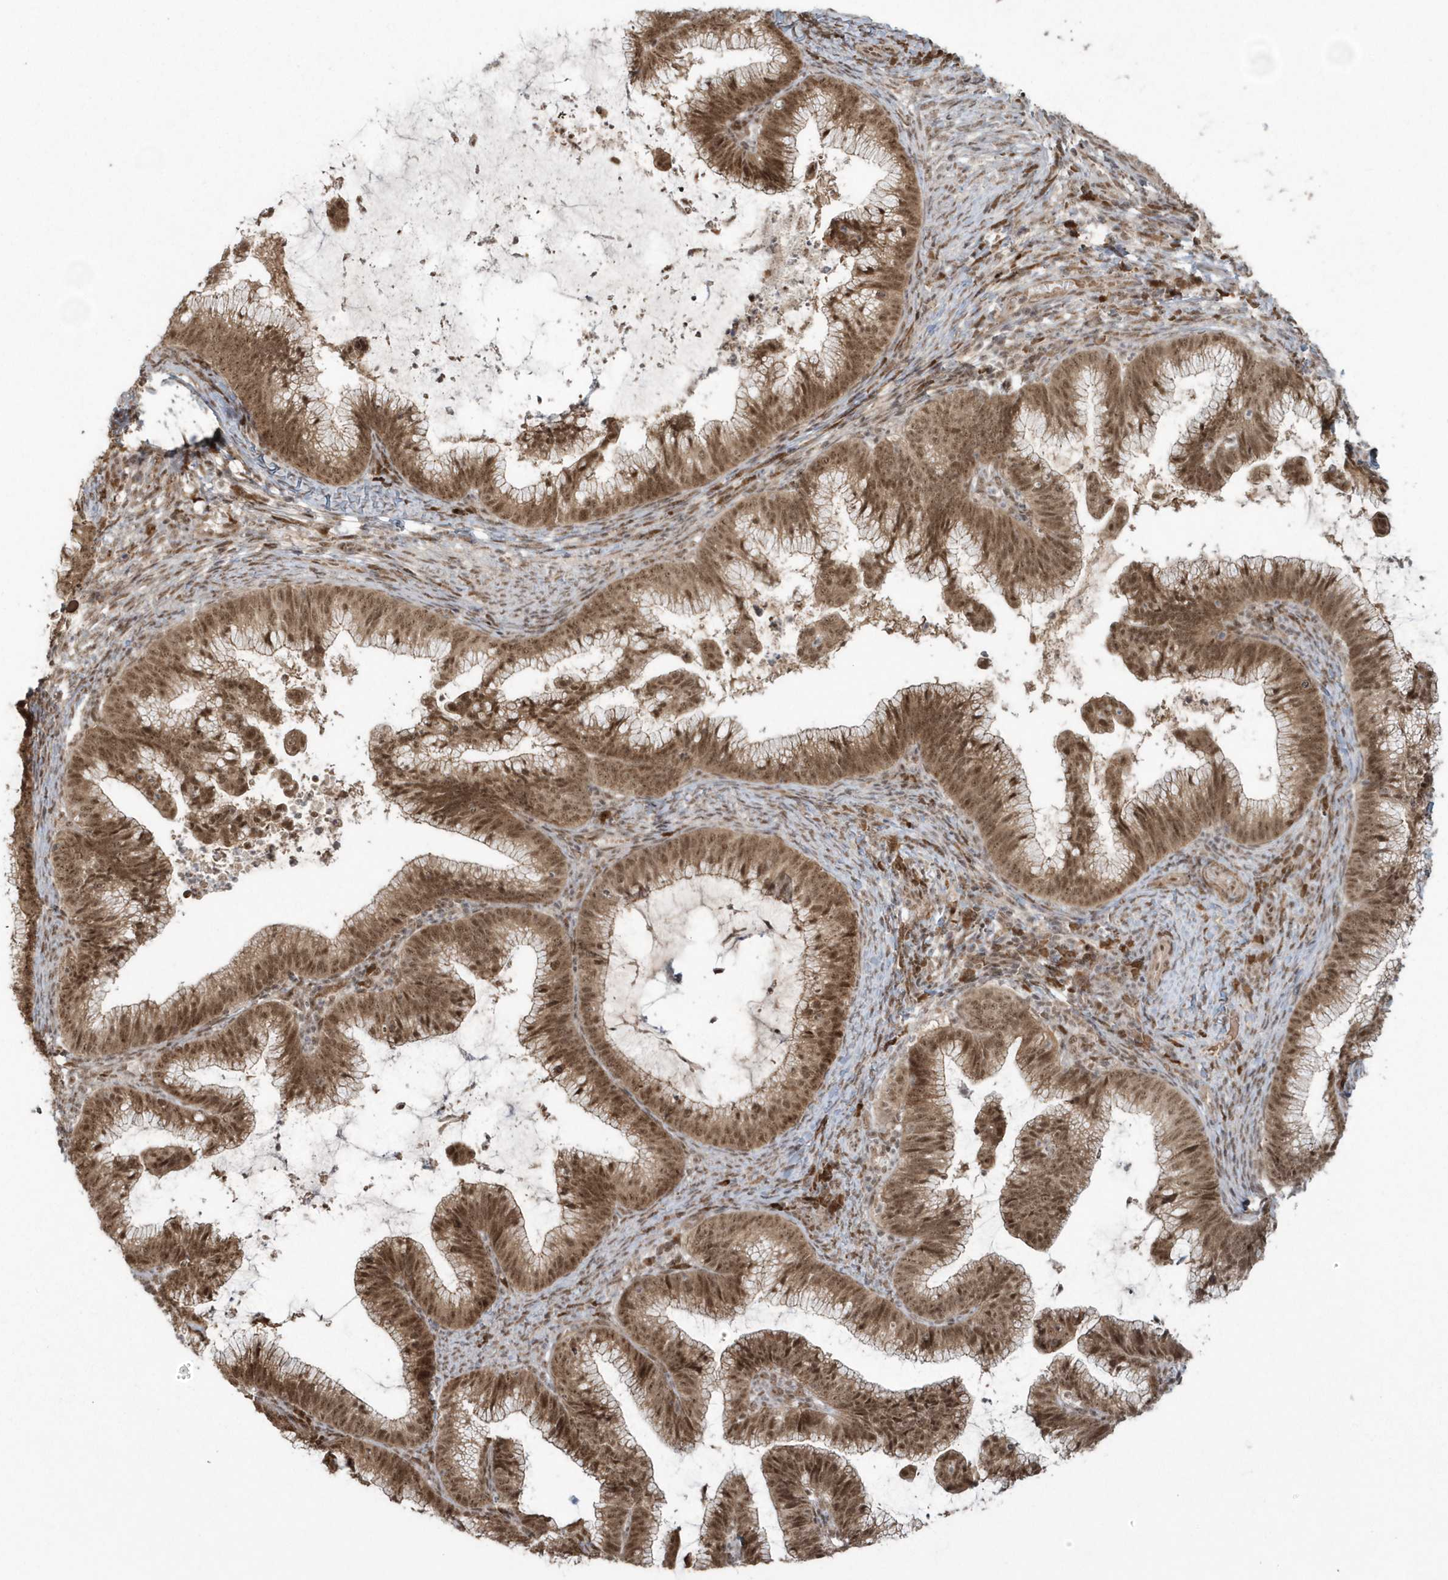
{"staining": {"intensity": "moderate", "quantity": ">75%", "location": "cytoplasmic/membranous,nuclear"}, "tissue": "cervical cancer", "cell_type": "Tumor cells", "image_type": "cancer", "snomed": [{"axis": "morphology", "description": "Adenocarcinoma, NOS"}, {"axis": "topography", "description": "Cervix"}], "caption": "The immunohistochemical stain shows moderate cytoplasmic/membranous and nuclear positivity in tumor cells of cervical adenocarcinoma tissue.", "gene": "EPB41L4A", "patient": {"sex": "female", "age": 36}}